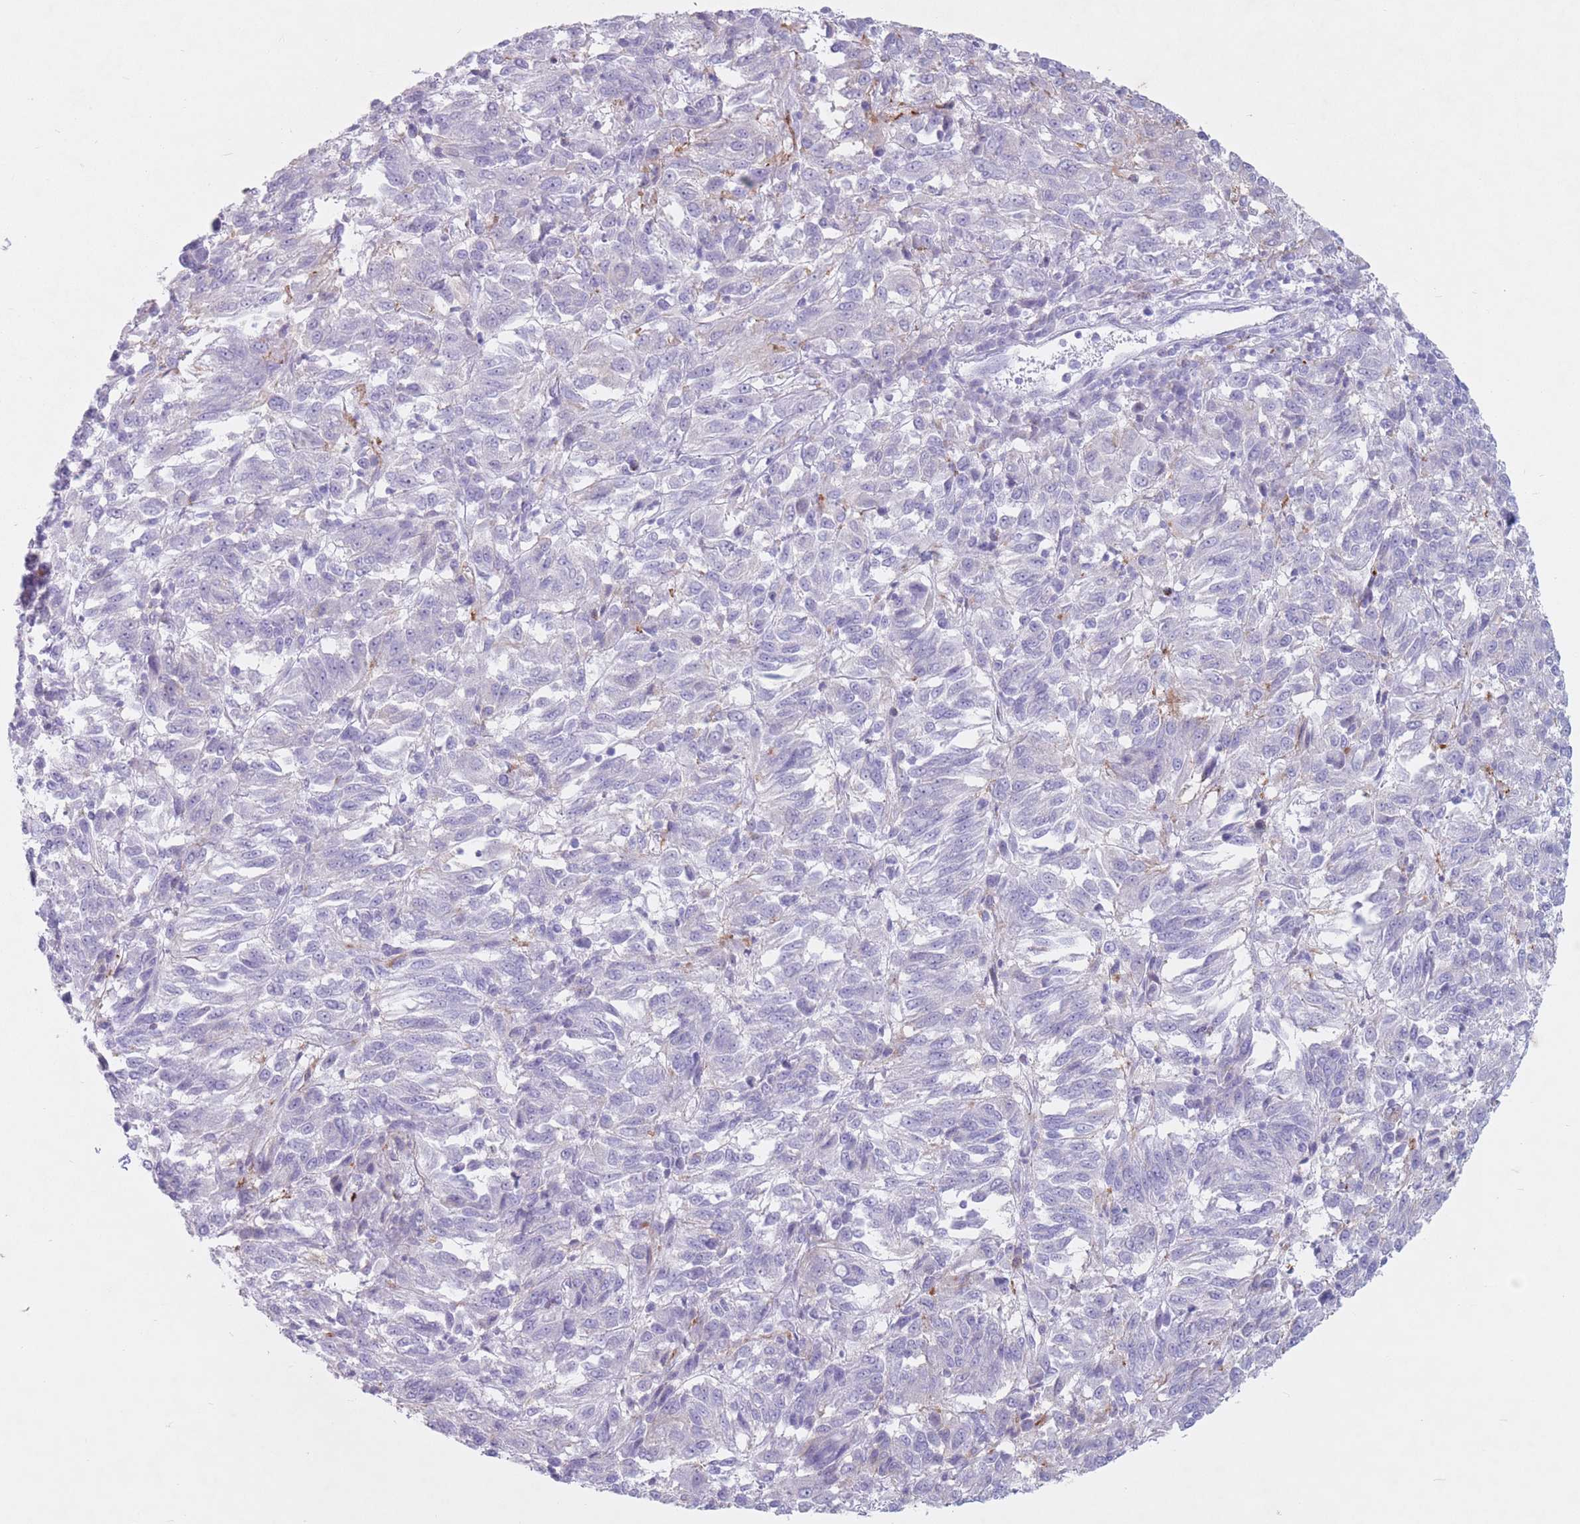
{"staining": {"intensity": "negative", "quantity": "none", "location": "none"}, "tissue": "melanoma", "cell_type": "Tumor cells", "image_type": "cancer", "snomed": [{"axis": "morphology", "description": "Malignant melanoma, Metastatic site"}, {"axis": "topography", "description": "Lung"}], "caption": "Immunohistochemistry (IHC) micrograph of human melanoma stained for a protein (brown), which shows no expression in tumor cells. (DAB (3,3'-diaminobenzidine) IHC with hematoxylin counter stain).", "gene": "ST3GAL5", "patient": {"sex": "male", "age": 64}}